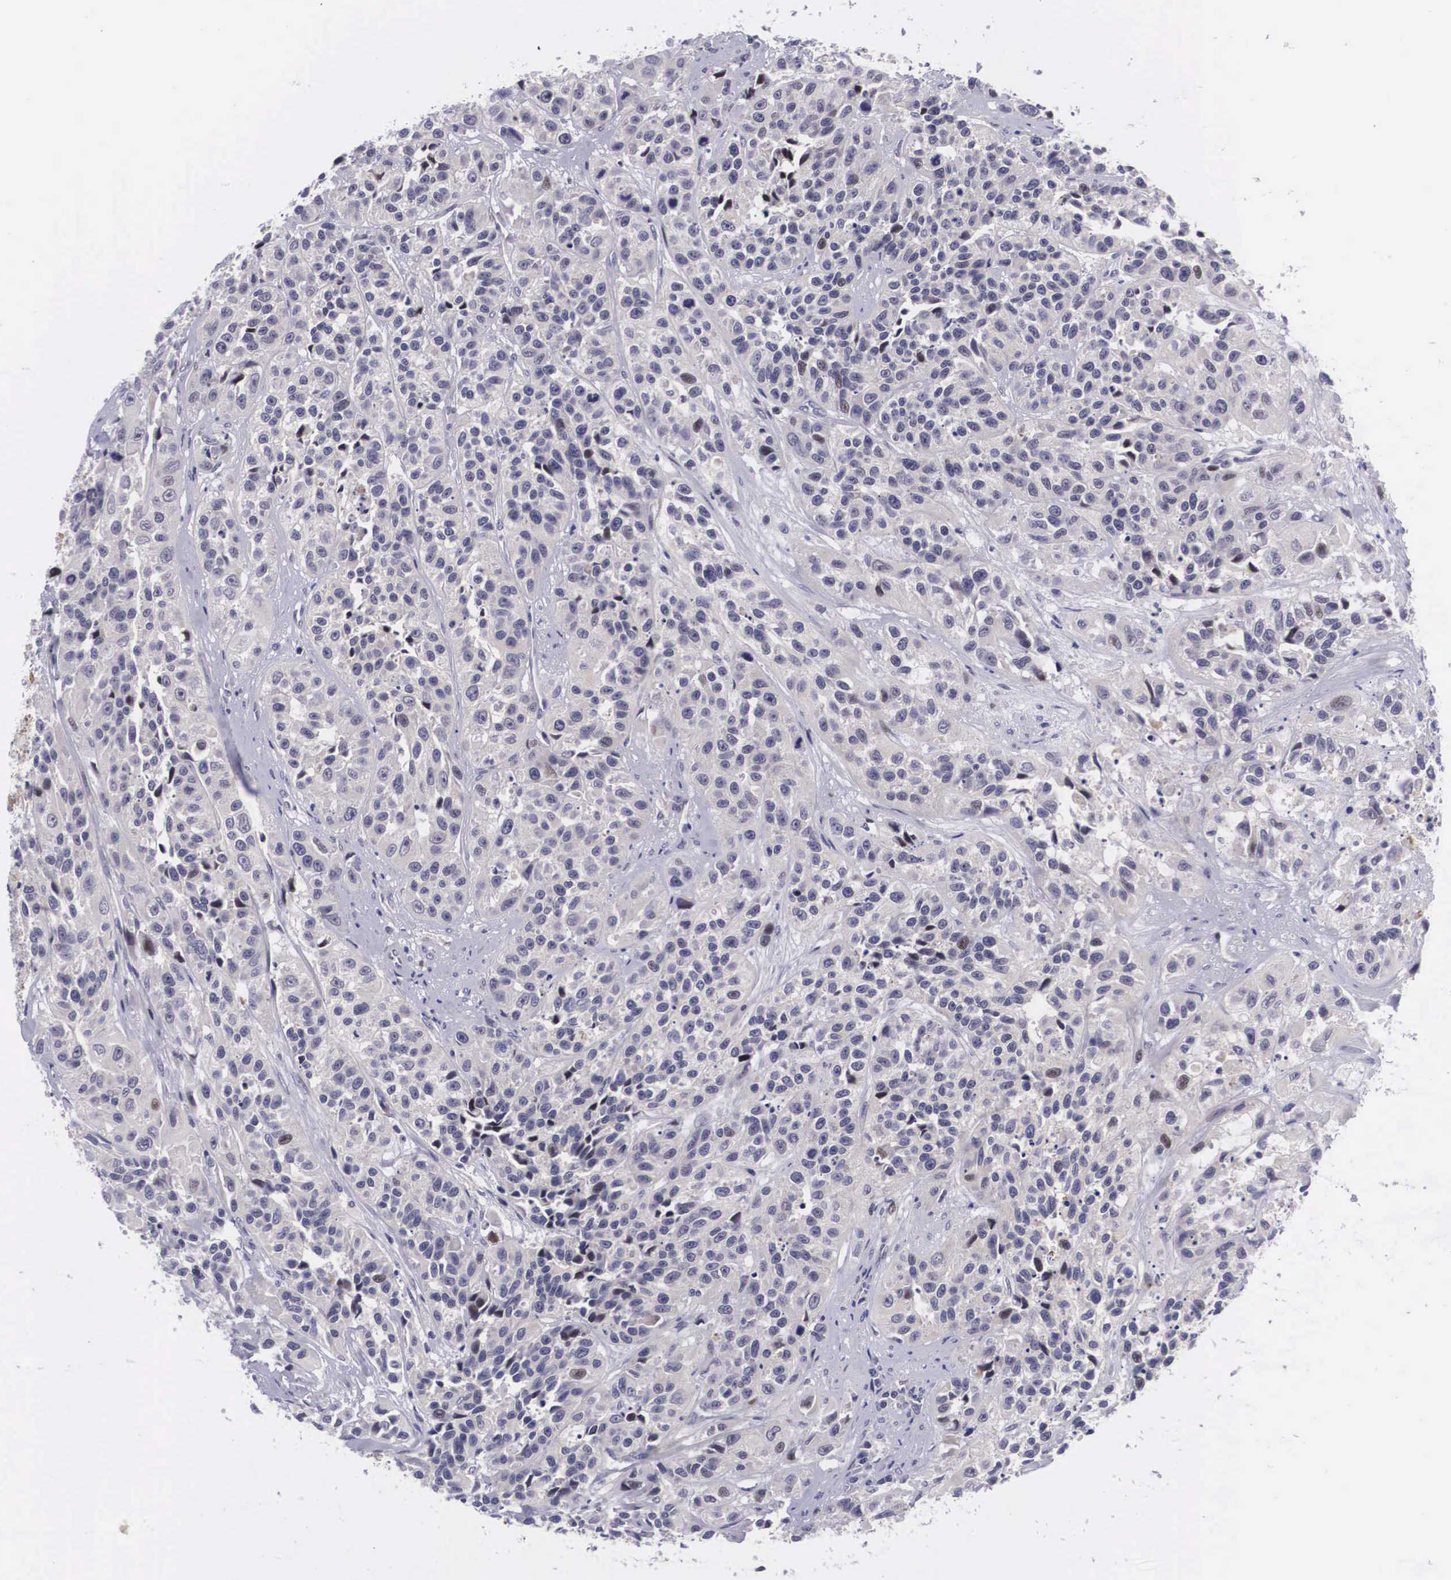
{"staining": {"intensity": "weak", "quantity": "<25%", "location": "nuclear"}, "tissue": "urothelial cancer", "cell_type": "Tumor cells", "image_type": "cancer", "snomed": [{"axis": "morphology", "description": "Urothelial carcinoma, High grade"}, {"axis": "topography", "description": "Urinary bladder"}], "caption": "An immunohistochemistry (IHC) histopathology image of high-grade urothelial carcinoma is shown. There is no staining in tumor cells of high-grade urothelial carcinoma.", "gene": "EMID1", "patient": {"sex": "female", "age": 81}}